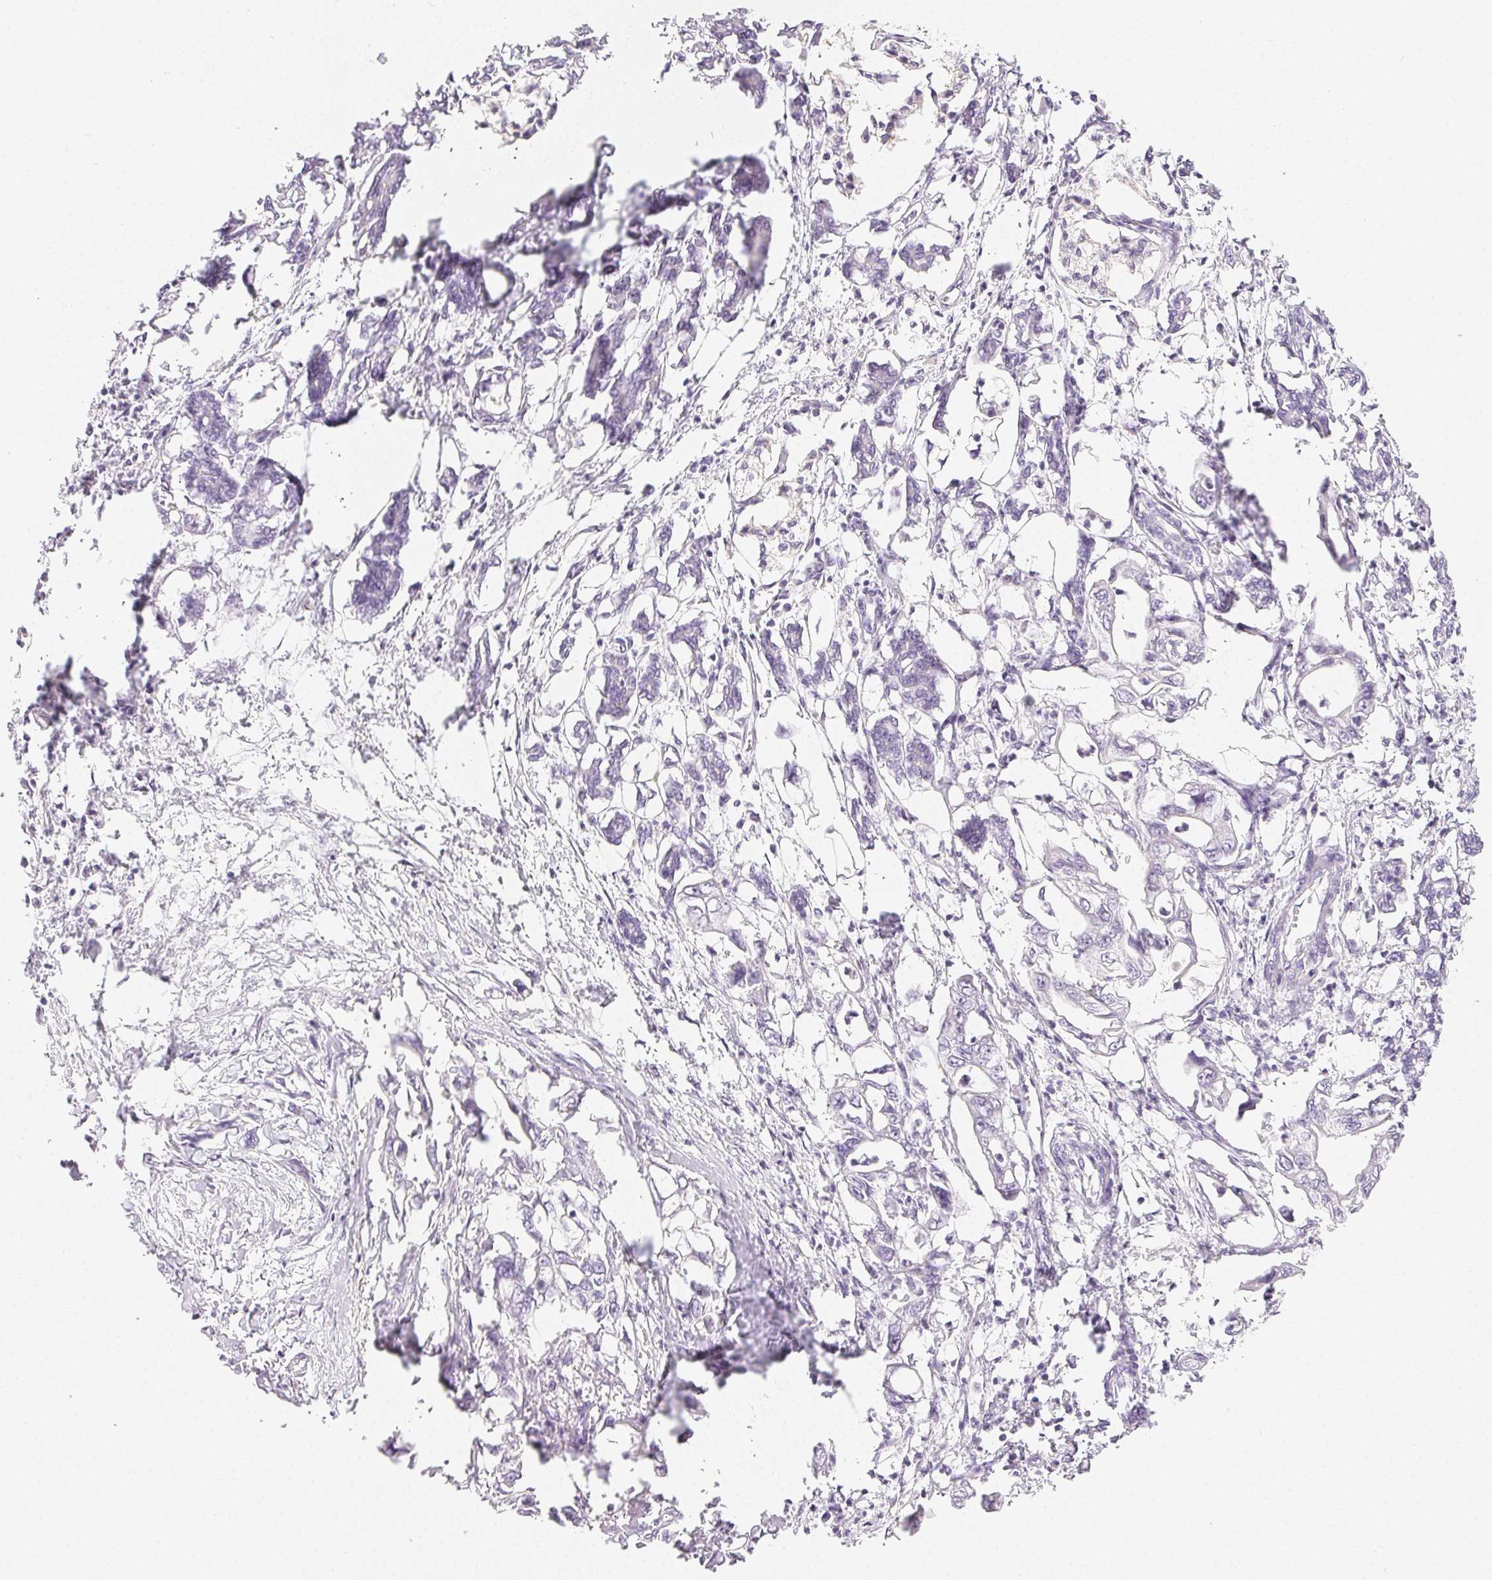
{"staining": {"intensity": "negative", "quantity": "none", "location": "none"}, "tissue": "pancreatic cancer", "cell_type": "Tumor cells", "image_type": "cancer", "snomed": [{"axis": "morphology", "description": "Adenocarcinoma, NOS"}, {"axis": "topography", "description": "Pancreas"}], "caption": "This is an IHC image of adenocarcinoma (pancreatic). There is no staining in tumor cells.", "gene": "MIOX", "patient": {"sex": "male", "age": 61}}